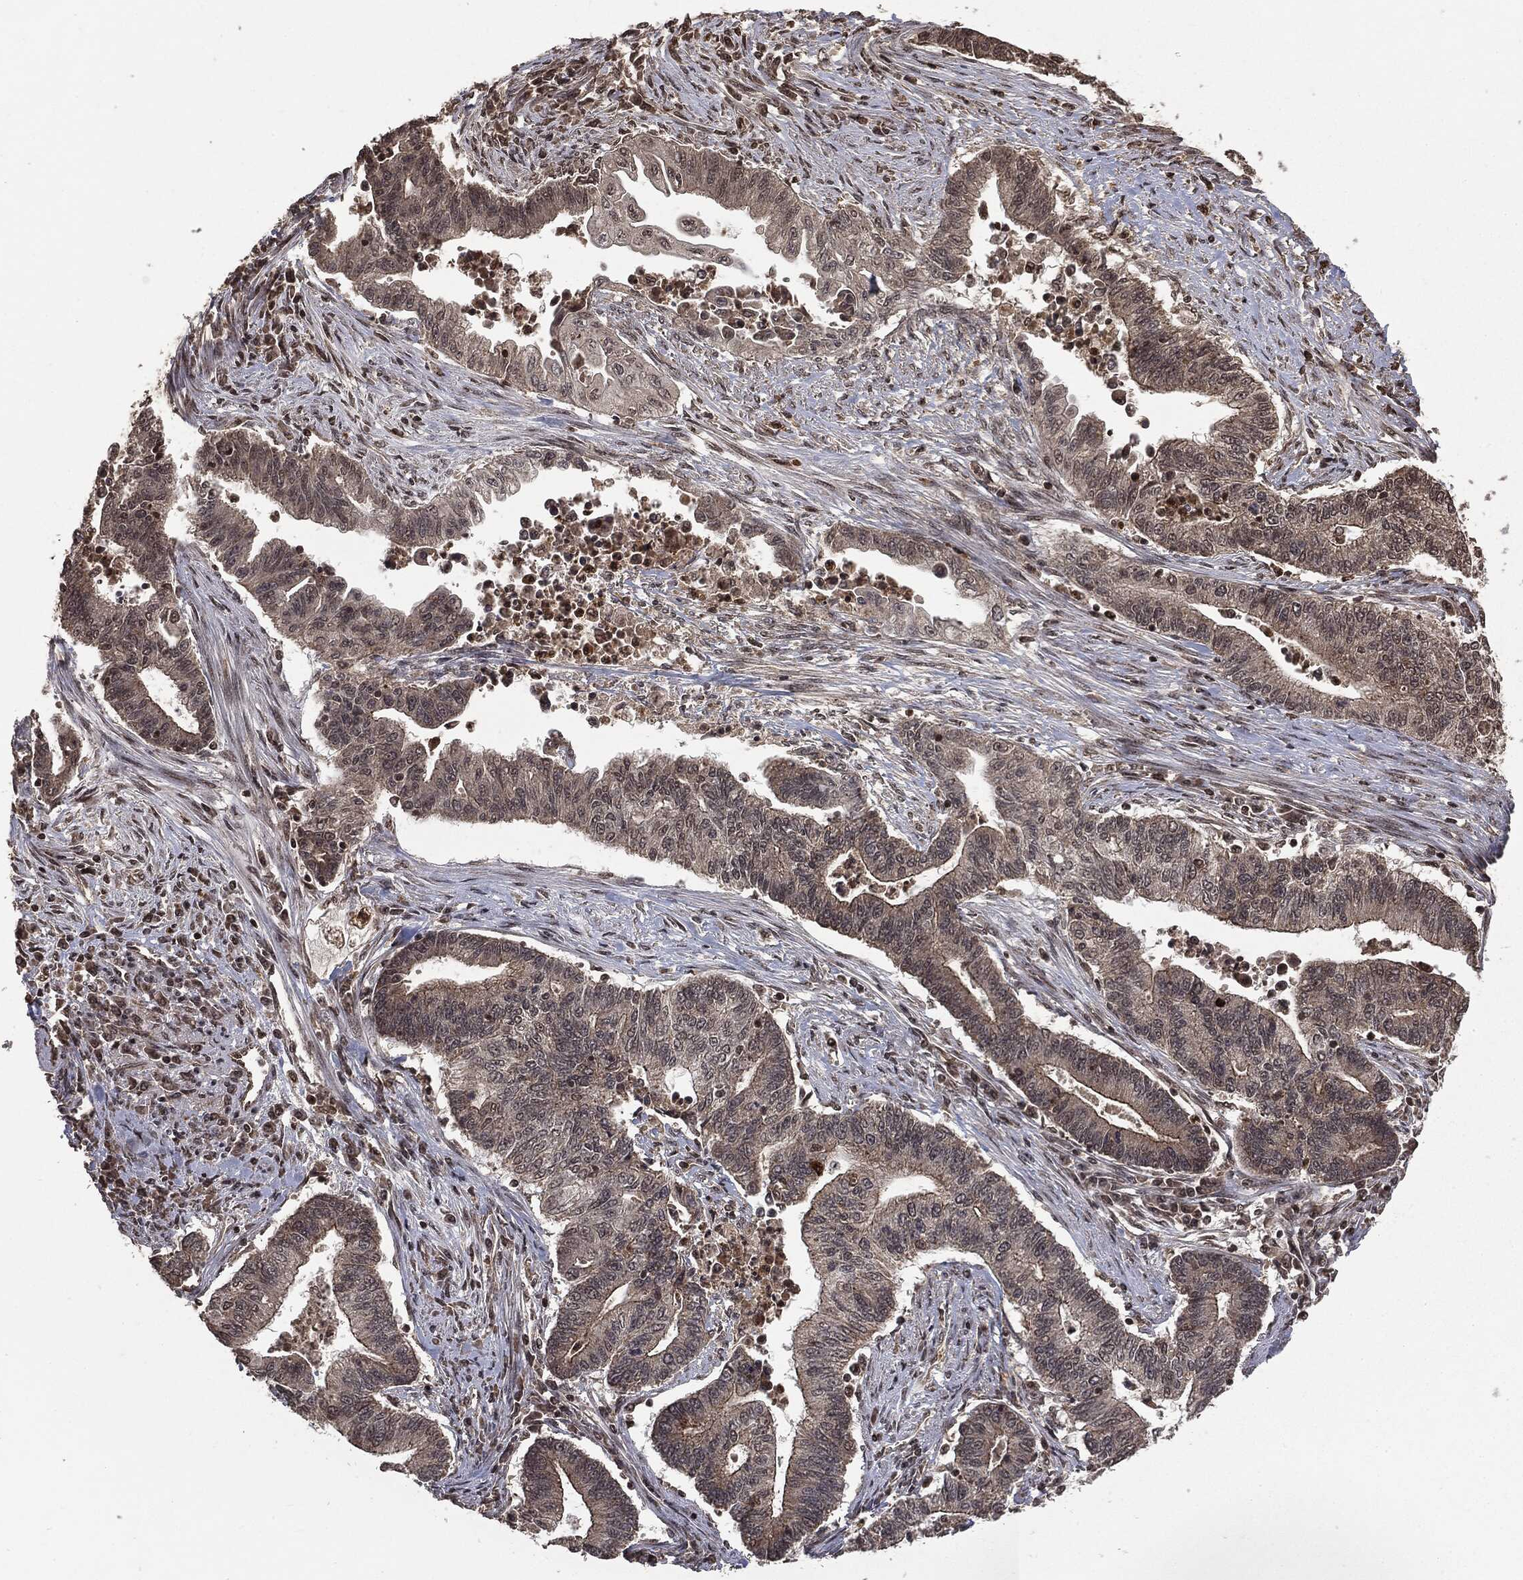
{"staining": {"intensity": "negative", "quantity": "none", "location": "none"}, "tissue": "endometrial cancer", "cell_type": "Tumor cells", "image_type": "cancer", "snomed": [{"axis": "morphology", "description": "Adenocarcinoma, NOS"}, {"axis": "topography", "description": "Uterus"}, {"axis": "topography", "description": "Endometrium"}], "caption": "IHC image of neoplastic tissue: adenocarcinoma (endometrial) stained with DAB displays no significant protein staining in tumor cells. (Stains: DAB immunohistochemistry with hematoxylin counter stain, Microscopy: brightfield microscopy at high magnification).", "gene": "CTDP1", "patient": {"sex": "female", "age": 54}}